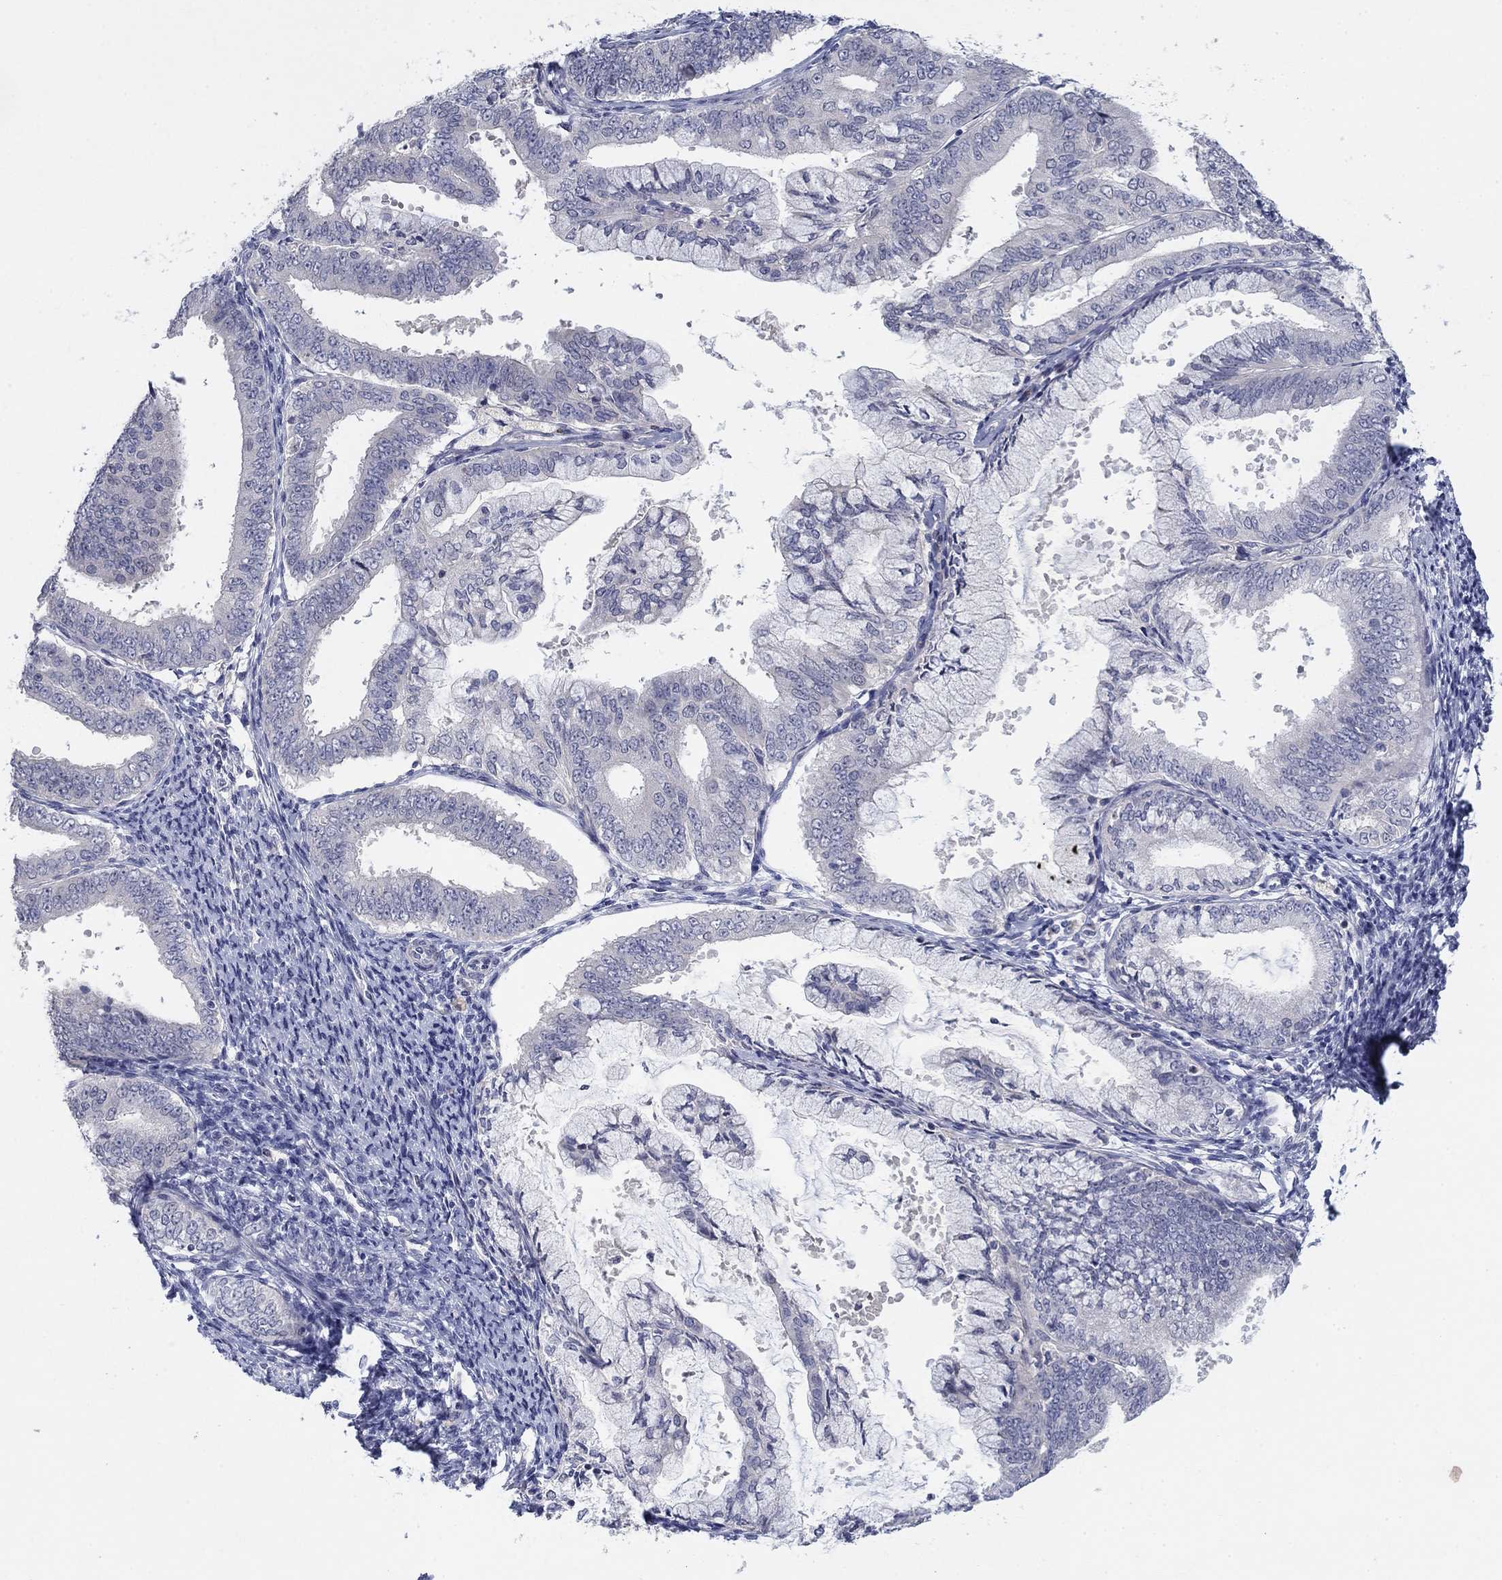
{"staining": {"intensity": "negative", "quantity": "none", "location": "none"}, "tissue": "endometrial cancer", "cell_type": "Tumor cells", "image_type": "cancer", "snomed": [{"axis": "morphology", "description": "Adenocarcinoma, NOS"}, {"axis": "topography", "description": "Endometrium"}], "caption": "DAB (3,3'-diaminobenzidine) immunohistochemical staining of human endometrial cancer shows no significant positivity in tumor cells.", "gene": "AMN1", "patient": {"sex": "female", "age": 63}}